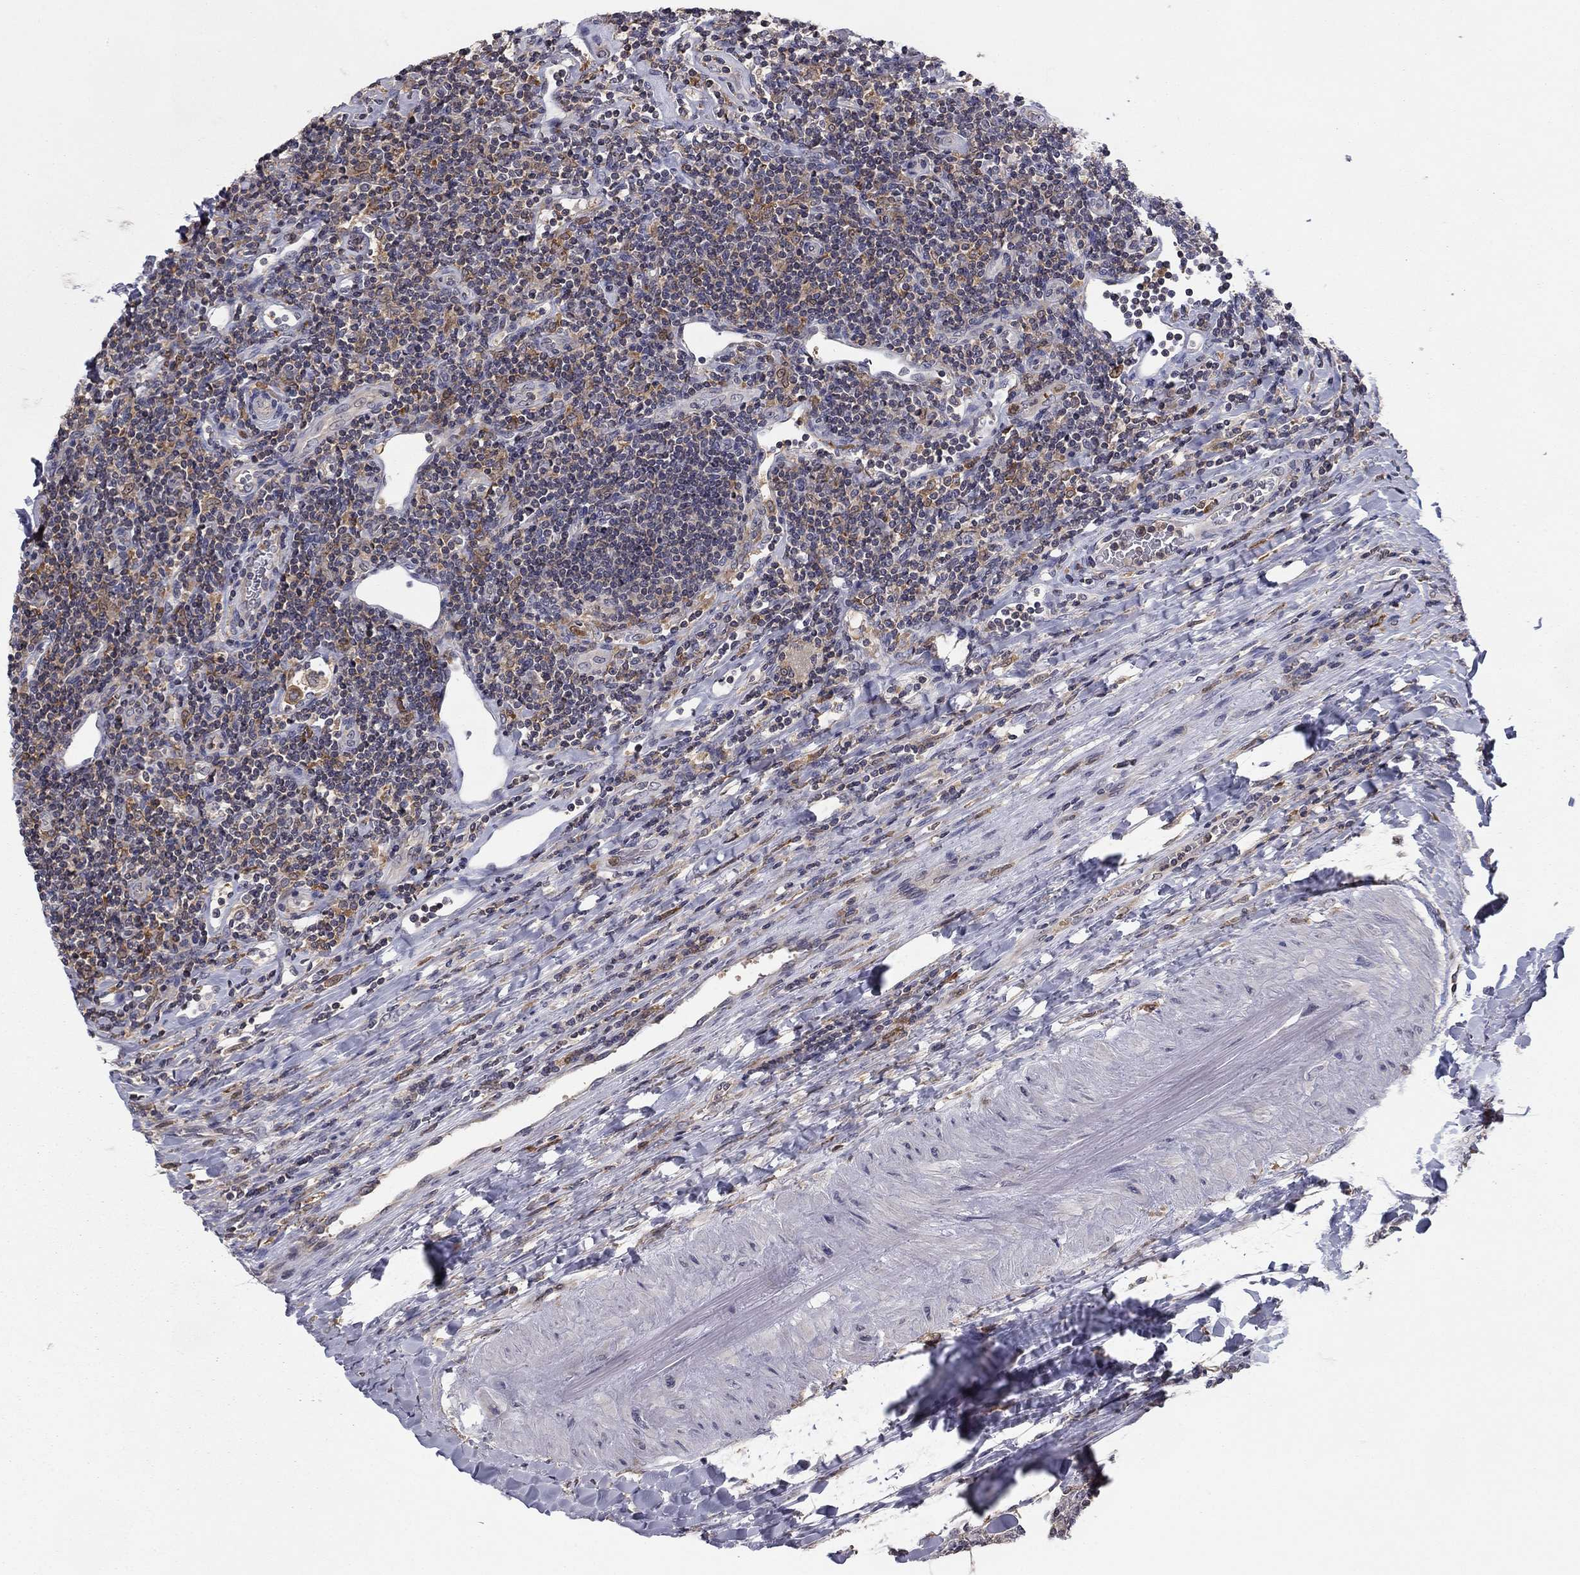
{"staining": {"intensity": "weak", "quantity": "<25%", "location": "cytoplasmic/membranous"}, "tissue": "lymphoma", "cell_type": "Tumor cells", "image_type": "cancer", "snomed": [{"axis": "morphology", "description": "Hodgkin's disease, NOS"}, {"axis": "topography", "description": "Lymph node"}], "caption": "Immunohistochemistry (IHC) of human lymphoma demonstrates no staining in tumor cells.", "gene": "PLCB2", "patient": {"sex": "male", "age": 40}}